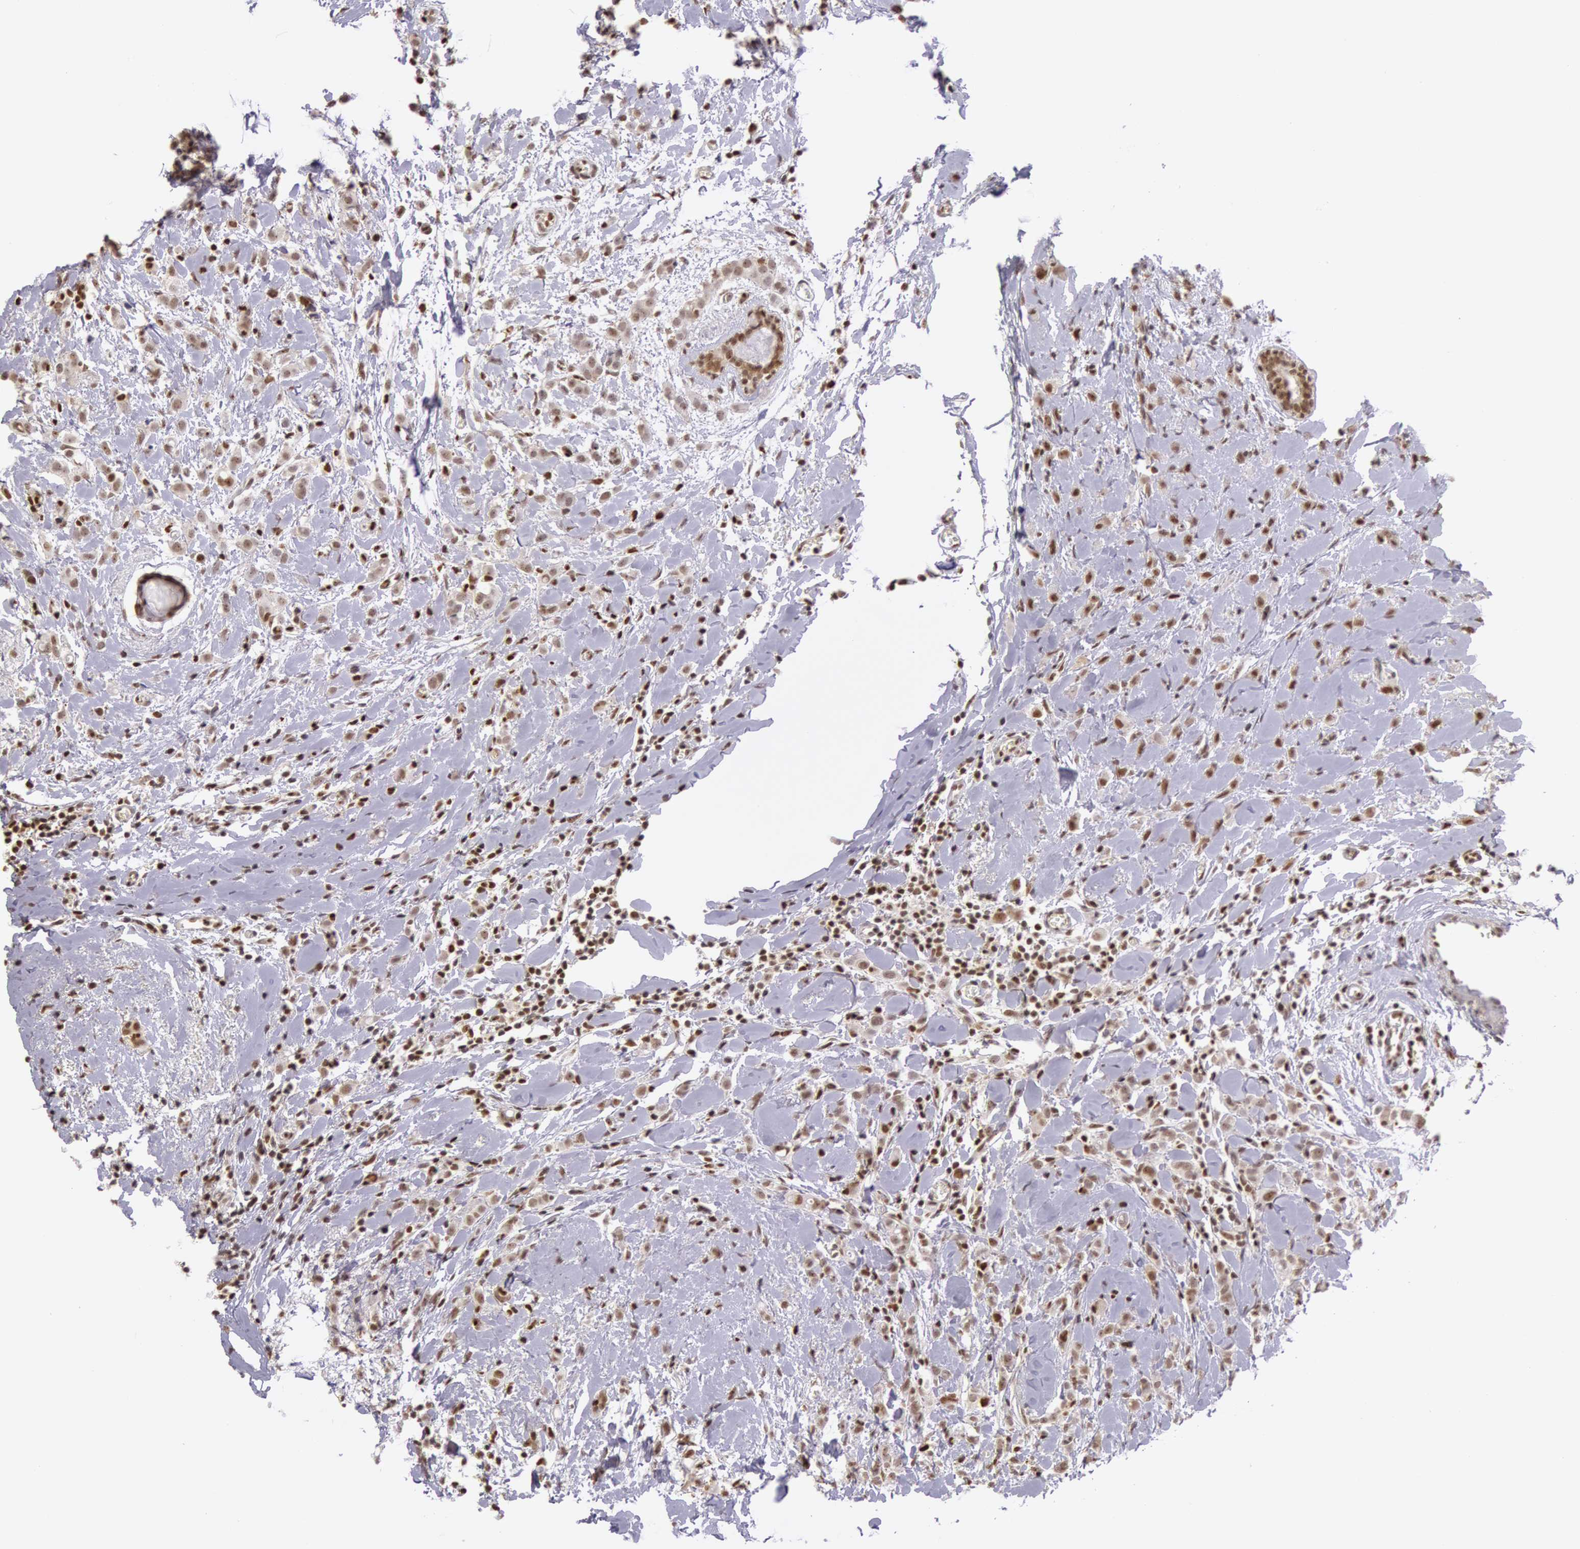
{"staining": {"intensity": "moderate", "quantity": ">75%", "location": "nuclear"}, "tissue": "breast cancer", "cell_type": "Tumor cells", "image_type": "cancer", "snomed": [{"axis": "morphology", "description": "Lobular carcinoma"}, {"axis": "topography", "description": "Breast"}], "caption": "Breast lobular carcinoma tissue reveals moderate nuclear positivity in about >75% of tumor cells, visualized by immunohistochemistry.", "gene": "ESS2", "patient": {"sex": "female", "age": 57}}